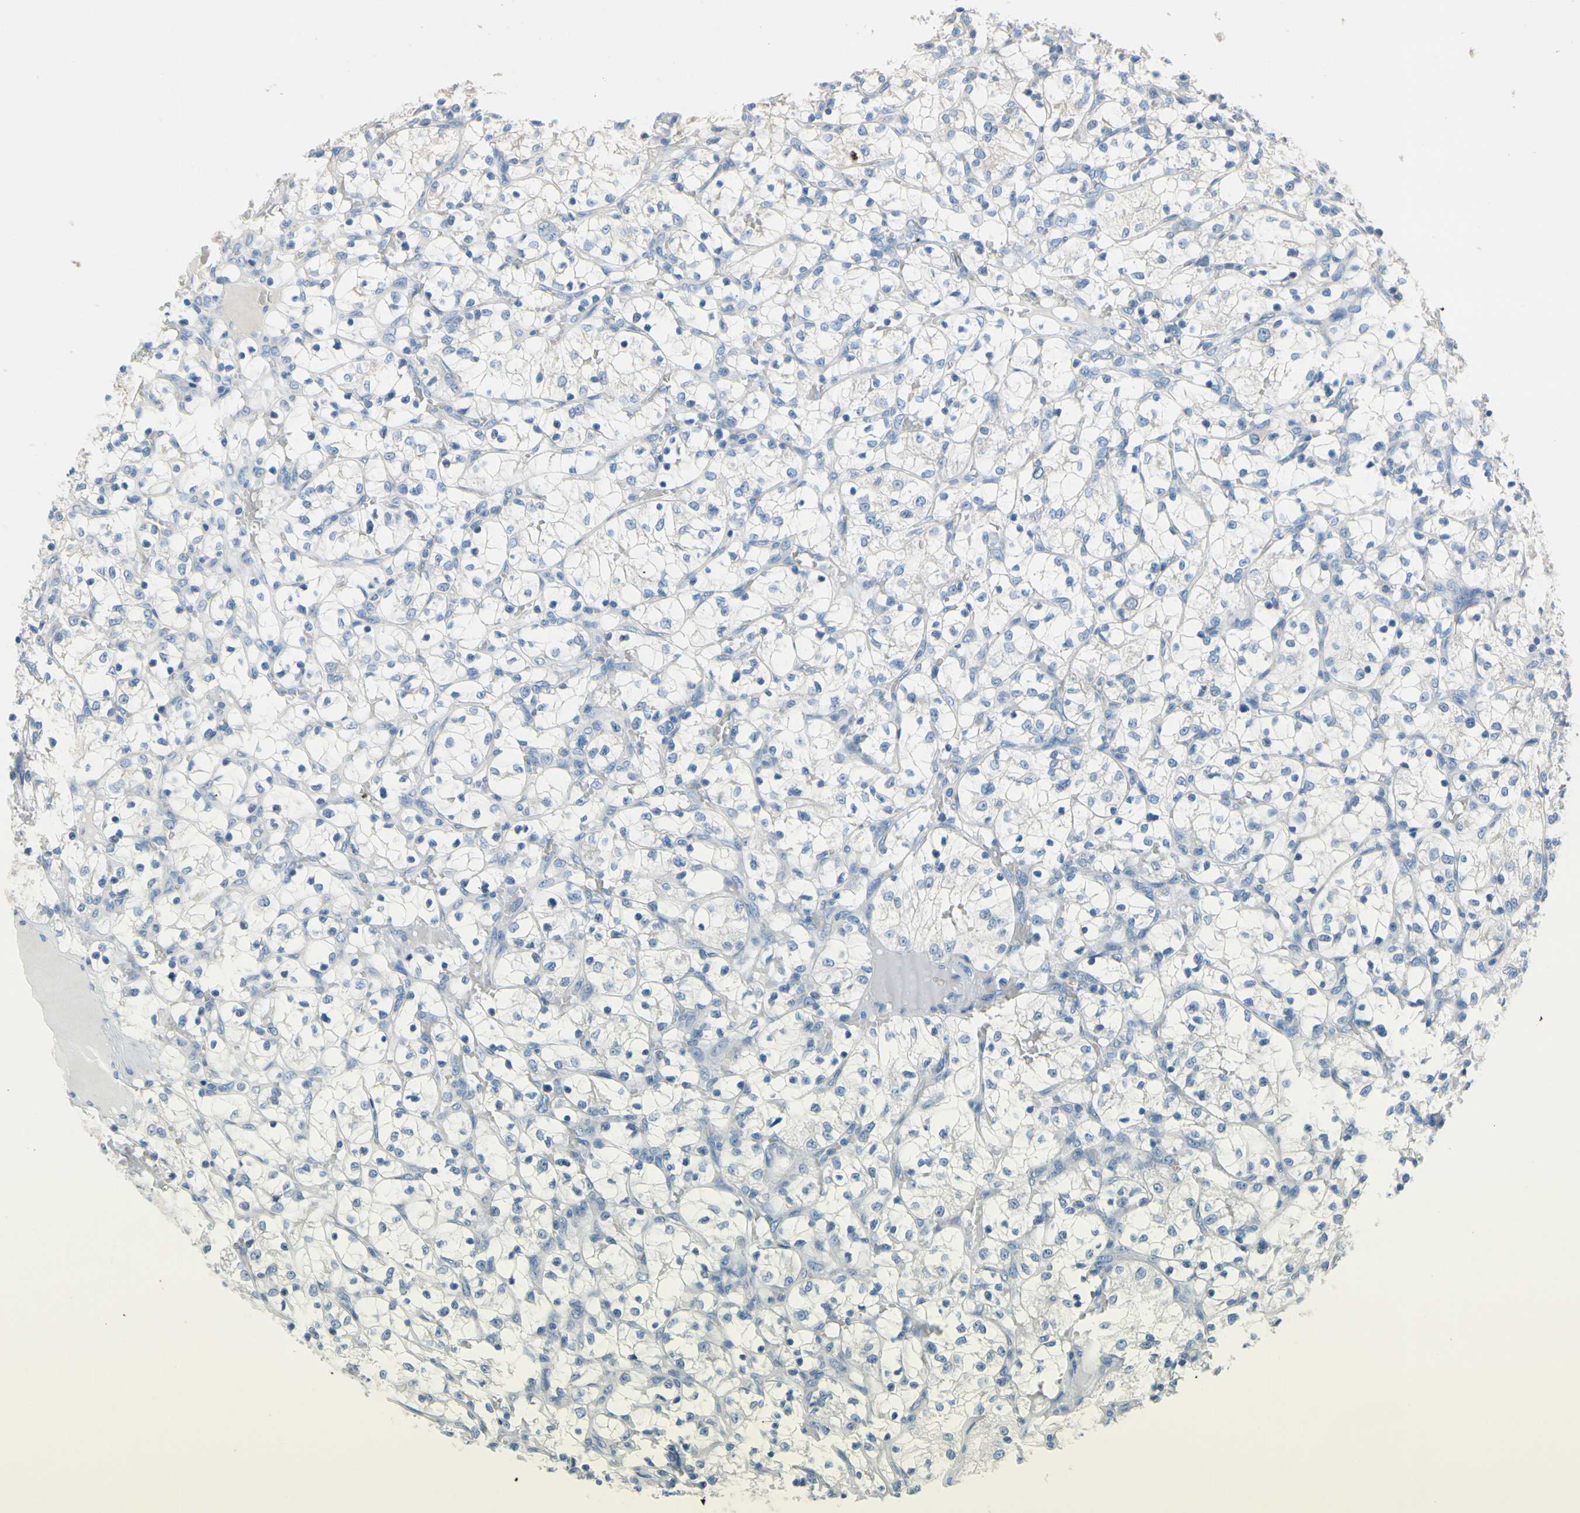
{"staining": {"intensity": "negative", "quantity": "none", "location": "none"}, "tissue": "renal cancer", "cell_type": "Tumor cells", "image_type": "cancer", "snomed": [{"axis": "morphology", "description": "Adenocarcinoma, NOS"}, {"axis": "topography", "description": "Kidney"}], "caption": "IHC of human renal adenocarcinoma demonstrates no staining in tumor cells. (DAB immunohistochemistry visualized using brightfield microscopy, high magnification).", "gene": "CKAP2", "patient": {"sex": "female", "age": 69}}